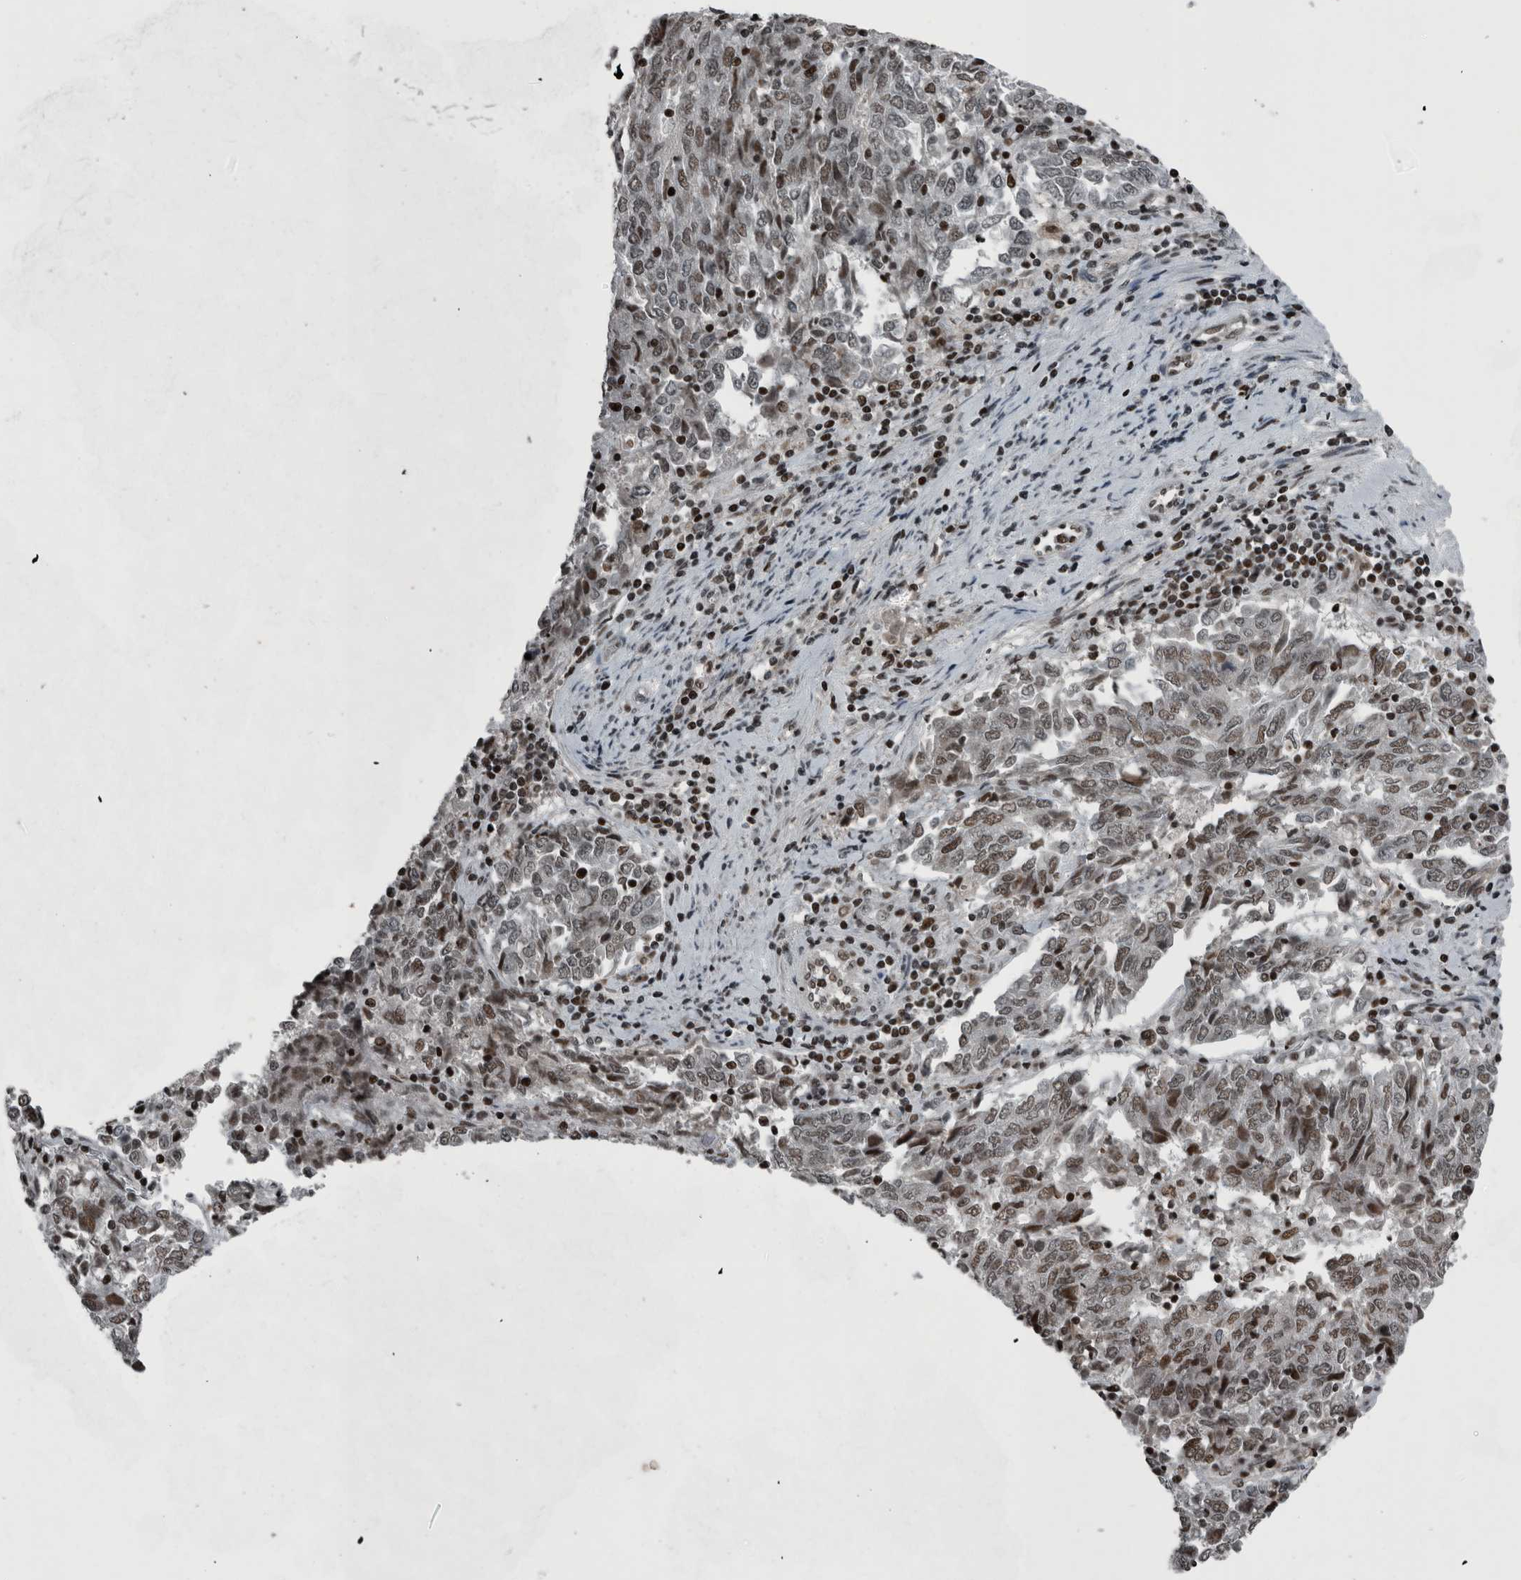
{"staining": {"intensity": "moderate", "quantity": ">75%", "location": "nuclear"}, "tissue": "endometrial cancer", "cell_type": "Tumor cells", "image_type": "cancer", "snomed": [{"axis": "morphology", "description": "Adenocarcinoma, NOS"}, {"axis": "topography", "description": "Endometrium"}], "caption": "Brown immunohistochemical staining in human endometrial adenocarcinoma shows moderate nuclear staining in about >75% of tumor cells.", "gene": "UNC50", "patient": {"sex": "female", "age": 80}}